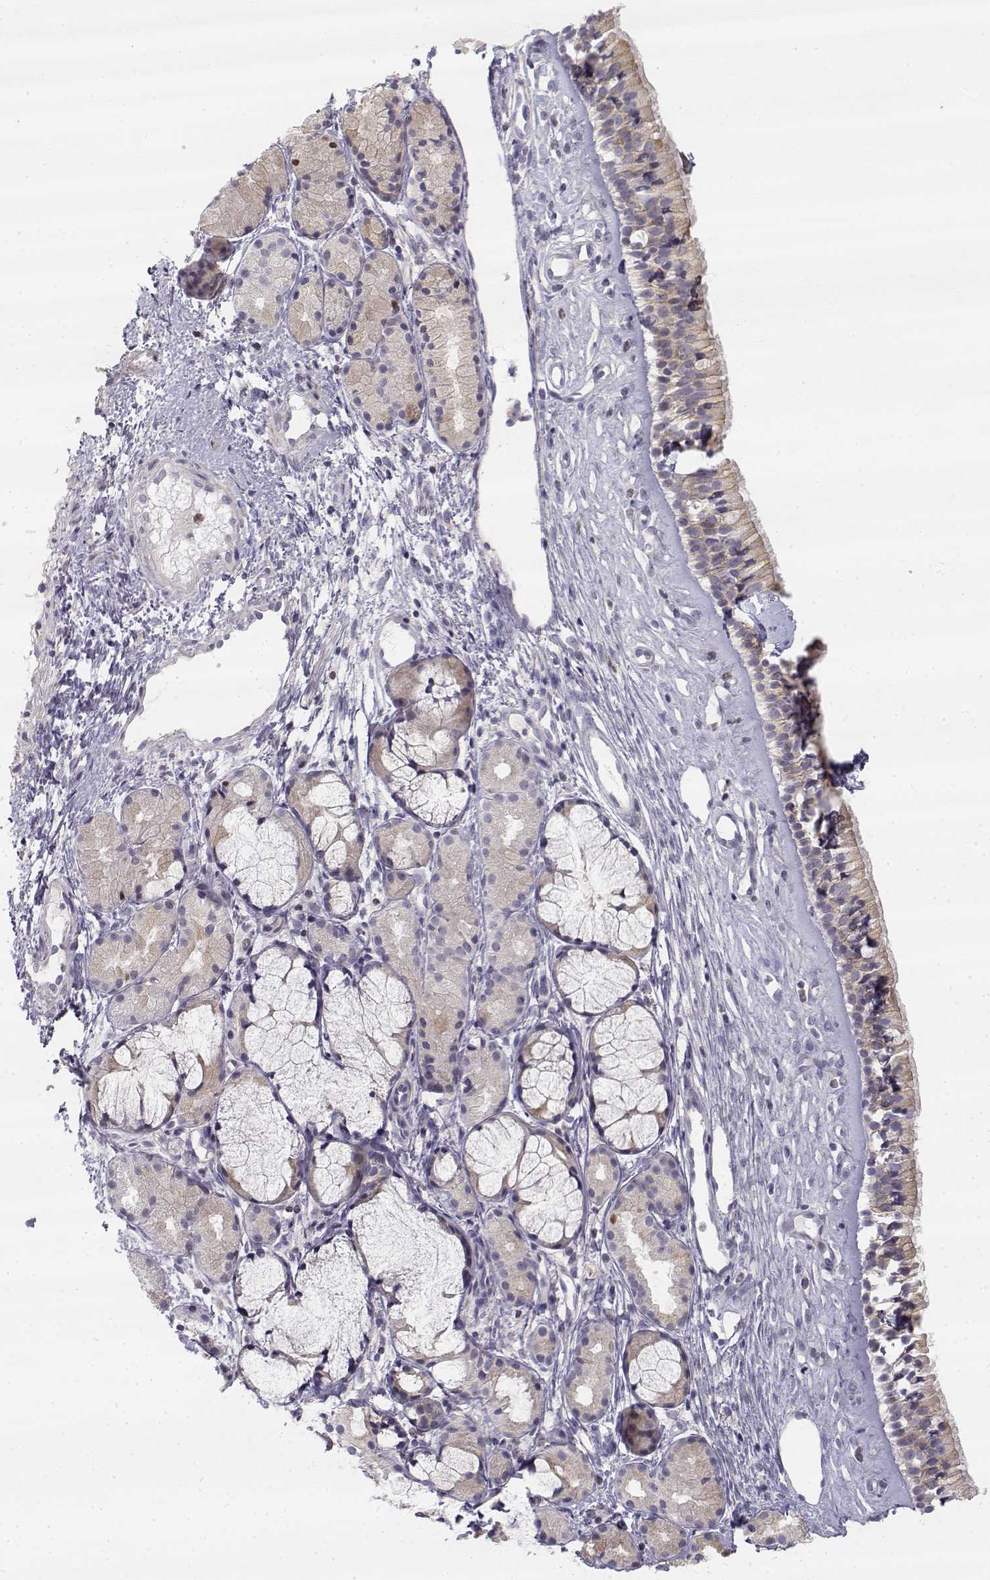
{"staining": {"intensity": "weak", "quantity": "<25%", "location": "cytoplasmic/membranous"}, "tissue": "nasopharynx", "cell_type": "Respiratory epithelial cells", "image_type": "normal", "snomed": [{"axis": "morphology", "description": "Normal tissue, NOS"}, {"axis": "topography", "description": "Nasopharynx"}], "caption": "Immunohistochemistry image of unremarkable nasopharynx stained for a protein (brown), which shows no positivity in respiratory epithelial cells. The staining was performed using DAB (3,3'-diaminobenzidine) to visualize the protein expression in brown, while the nuclei were stained in blue with hematoxylin (Magnification: 20x).", "gene": "GLIPR1L2", "patient": {"sex": "female", "age": 52}}